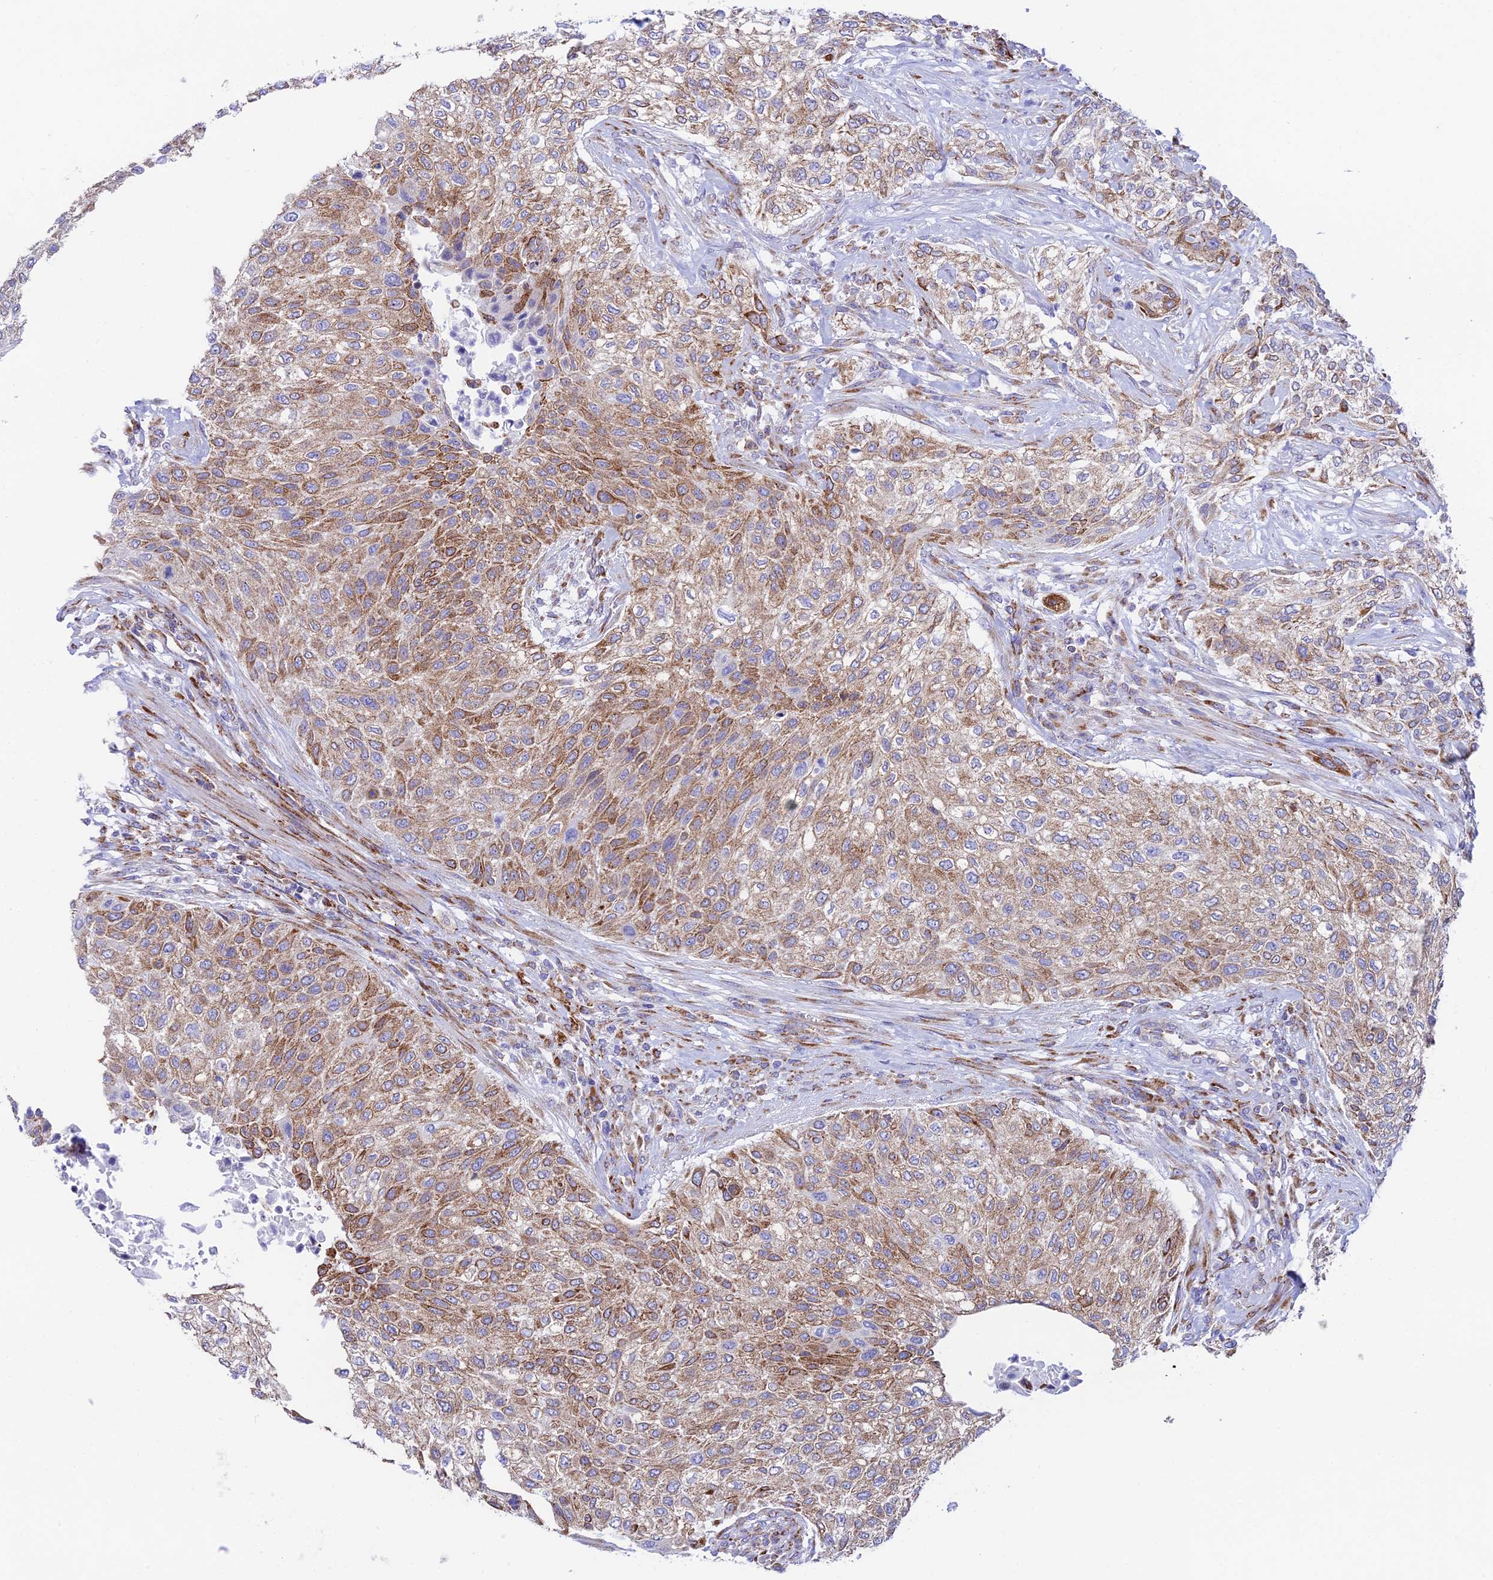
{"staining": {"intensity": "moderate", "quantity": ">75%", "location": "cytoplasmic/membranous"}, "tissue": "urothelial cancer", "cell_type": "Tumor cells", "image_type": "cancer", "snomed": [{"axis": "morphology", "description": "Normal tissue, NOS"}, {"axis": "morphology", "description": "Urothelial carcinoma, NOS"}, {"axis": "topography", "description": "Urinary bladder"}, {"axis": "topography", "description": "Peripheral nerve tissue"}], "caption": "Protein expression analysis of urothelial cancer reveals moderate cytoplasmic/membranous staining in approximately >75% of tumor cells.", "gene": "TUBGCP6", "patient": {"sex": "male", "age": 35}}